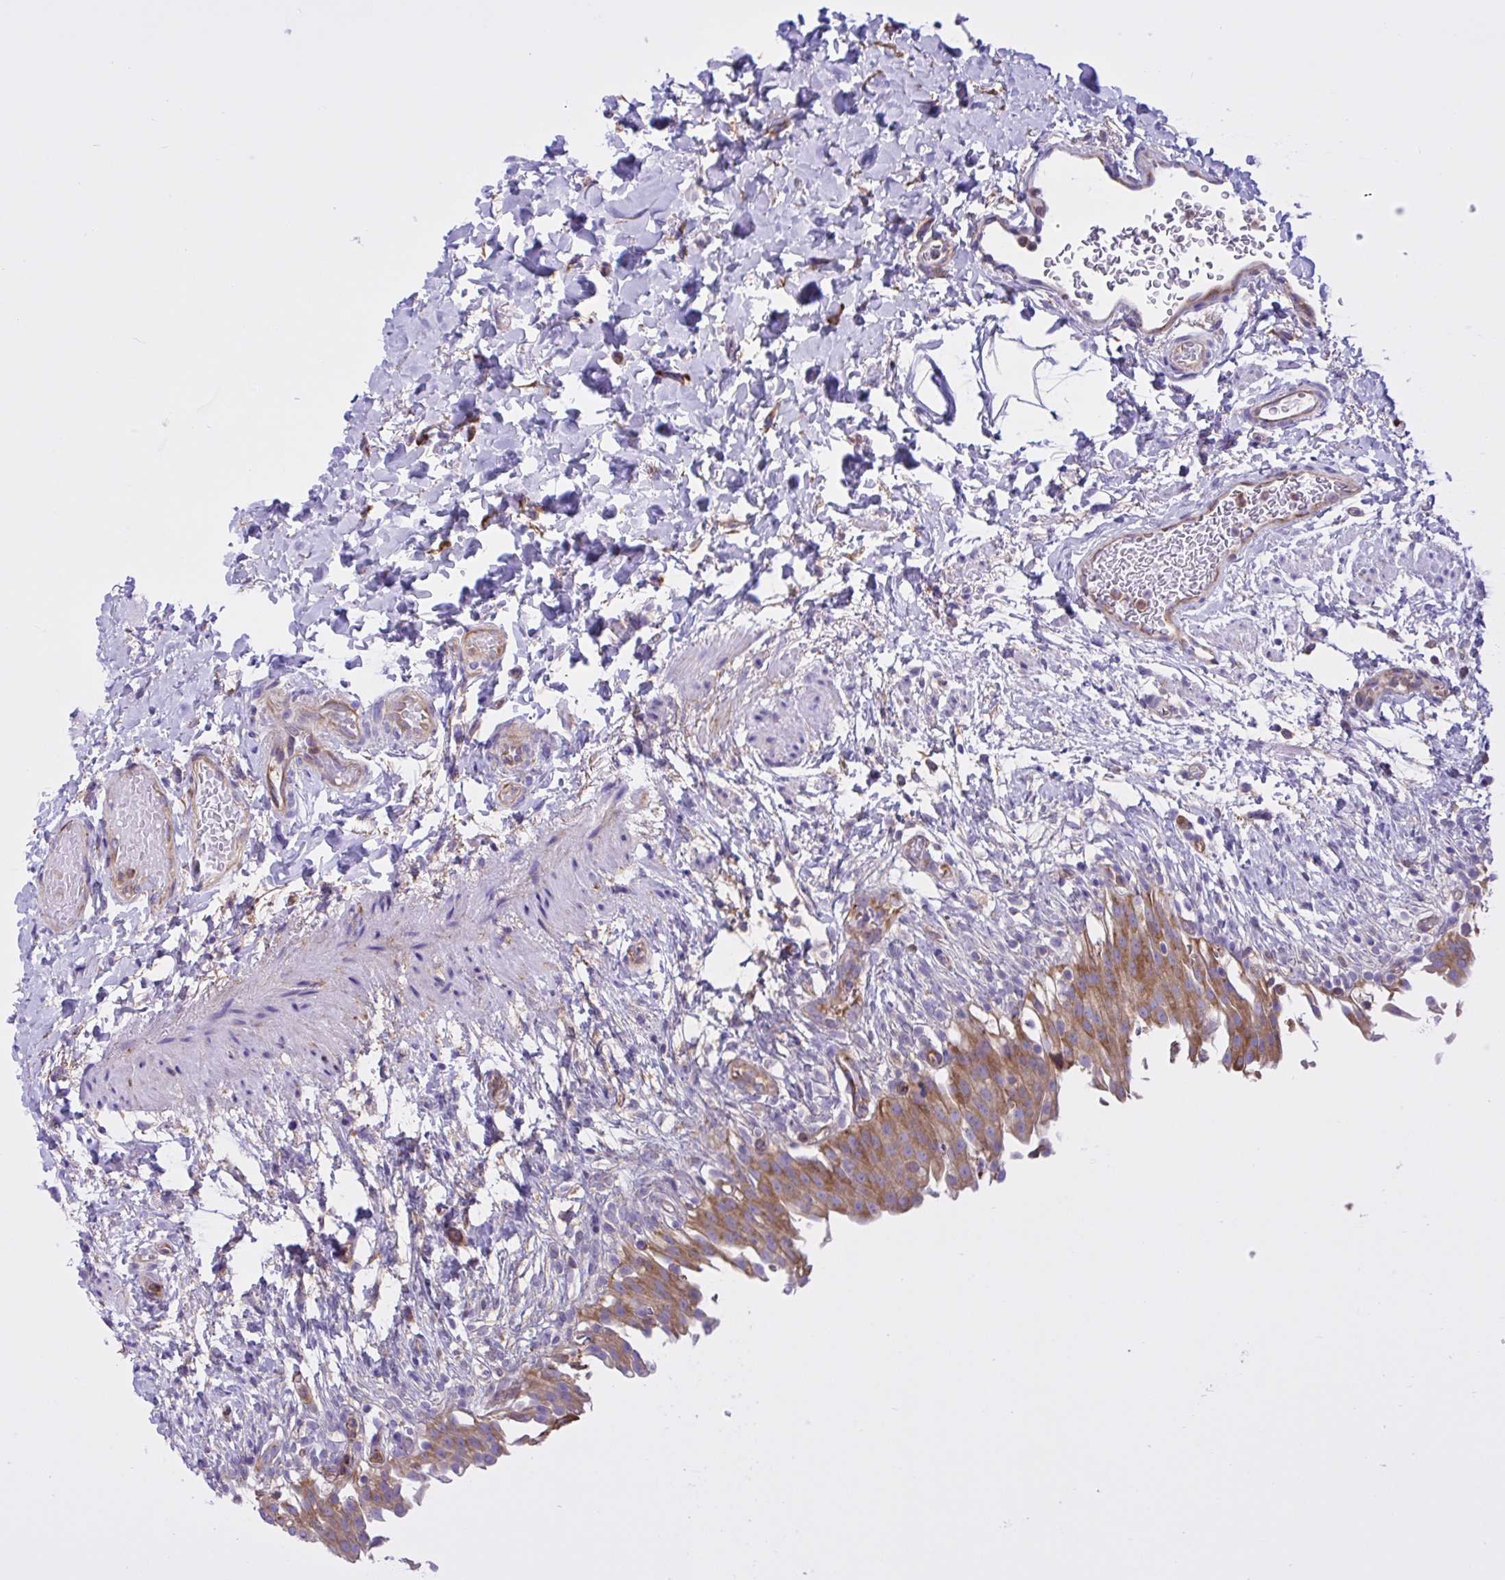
{"staining": {"intensity": "moderate", "quantity": ">75%", "location": "cytoplasmic/membranous"}, "tissue": "urinary bladder", "cell_type": "Urothelial cells", "image_type": "normal", "snomed": [{"axis": "morphology", "description": "Normal tissue, NOS"}, {"axis": "topography", "description": "Urinary bladder"}, {"axis": "topography", "description": "Peripheral nerve tissue"}], "caption": "About >75% of urothelial cells in unremarkable human urinary bladder demonstrate moderate cytoplasmic/membranous protein staining as visualized by brown immunohistochemical staining.", "gene": "OR51M1", "patient": {"sex": "female", "age": 60}}